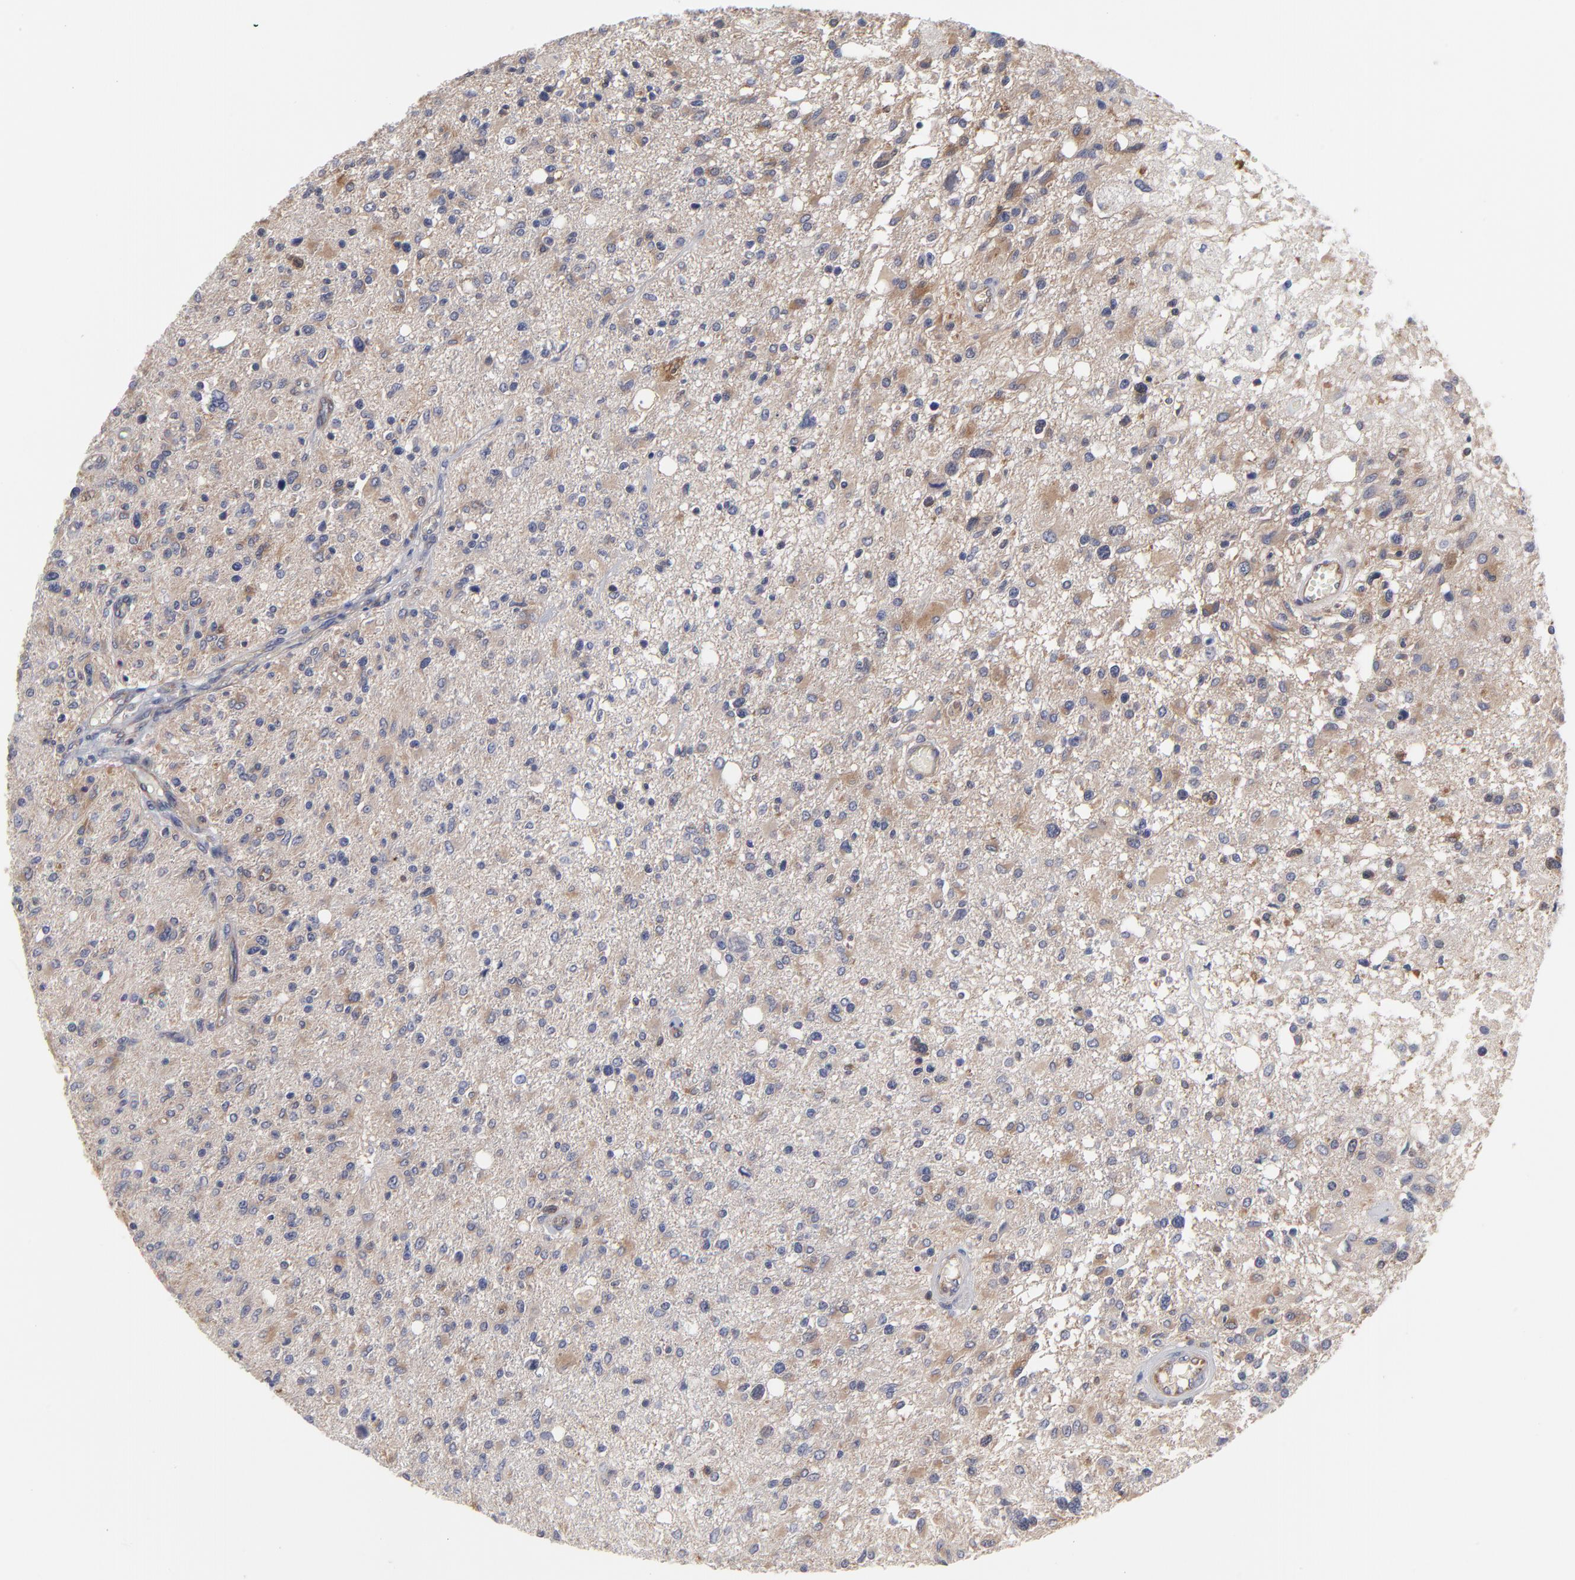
{"staining": {"intensity": "weak", "quantity": "<25%", "location": "cytoplasmic/membranous"}, "tissue": "glioma", "cell_type": "Tumor cells", "image_type": "cancer", "snomed": [{"axis": "morphology", "description": "Glioma, malignant, High grade"}, {"axis": "topography", "description": "Cerebral cortex"}], "caption": "Tumor cells show no significant expression in high-grade glioma (malignant). (Stains: DAB (3,3'-diaminobenzidine) immunohistochemistry (IHC) with hematoxylin counter stain, Microscopy: brightfield microscopy at high magnification).", "gene": "NFKBIA", "patient": {"sex": "male", "age": 76}}